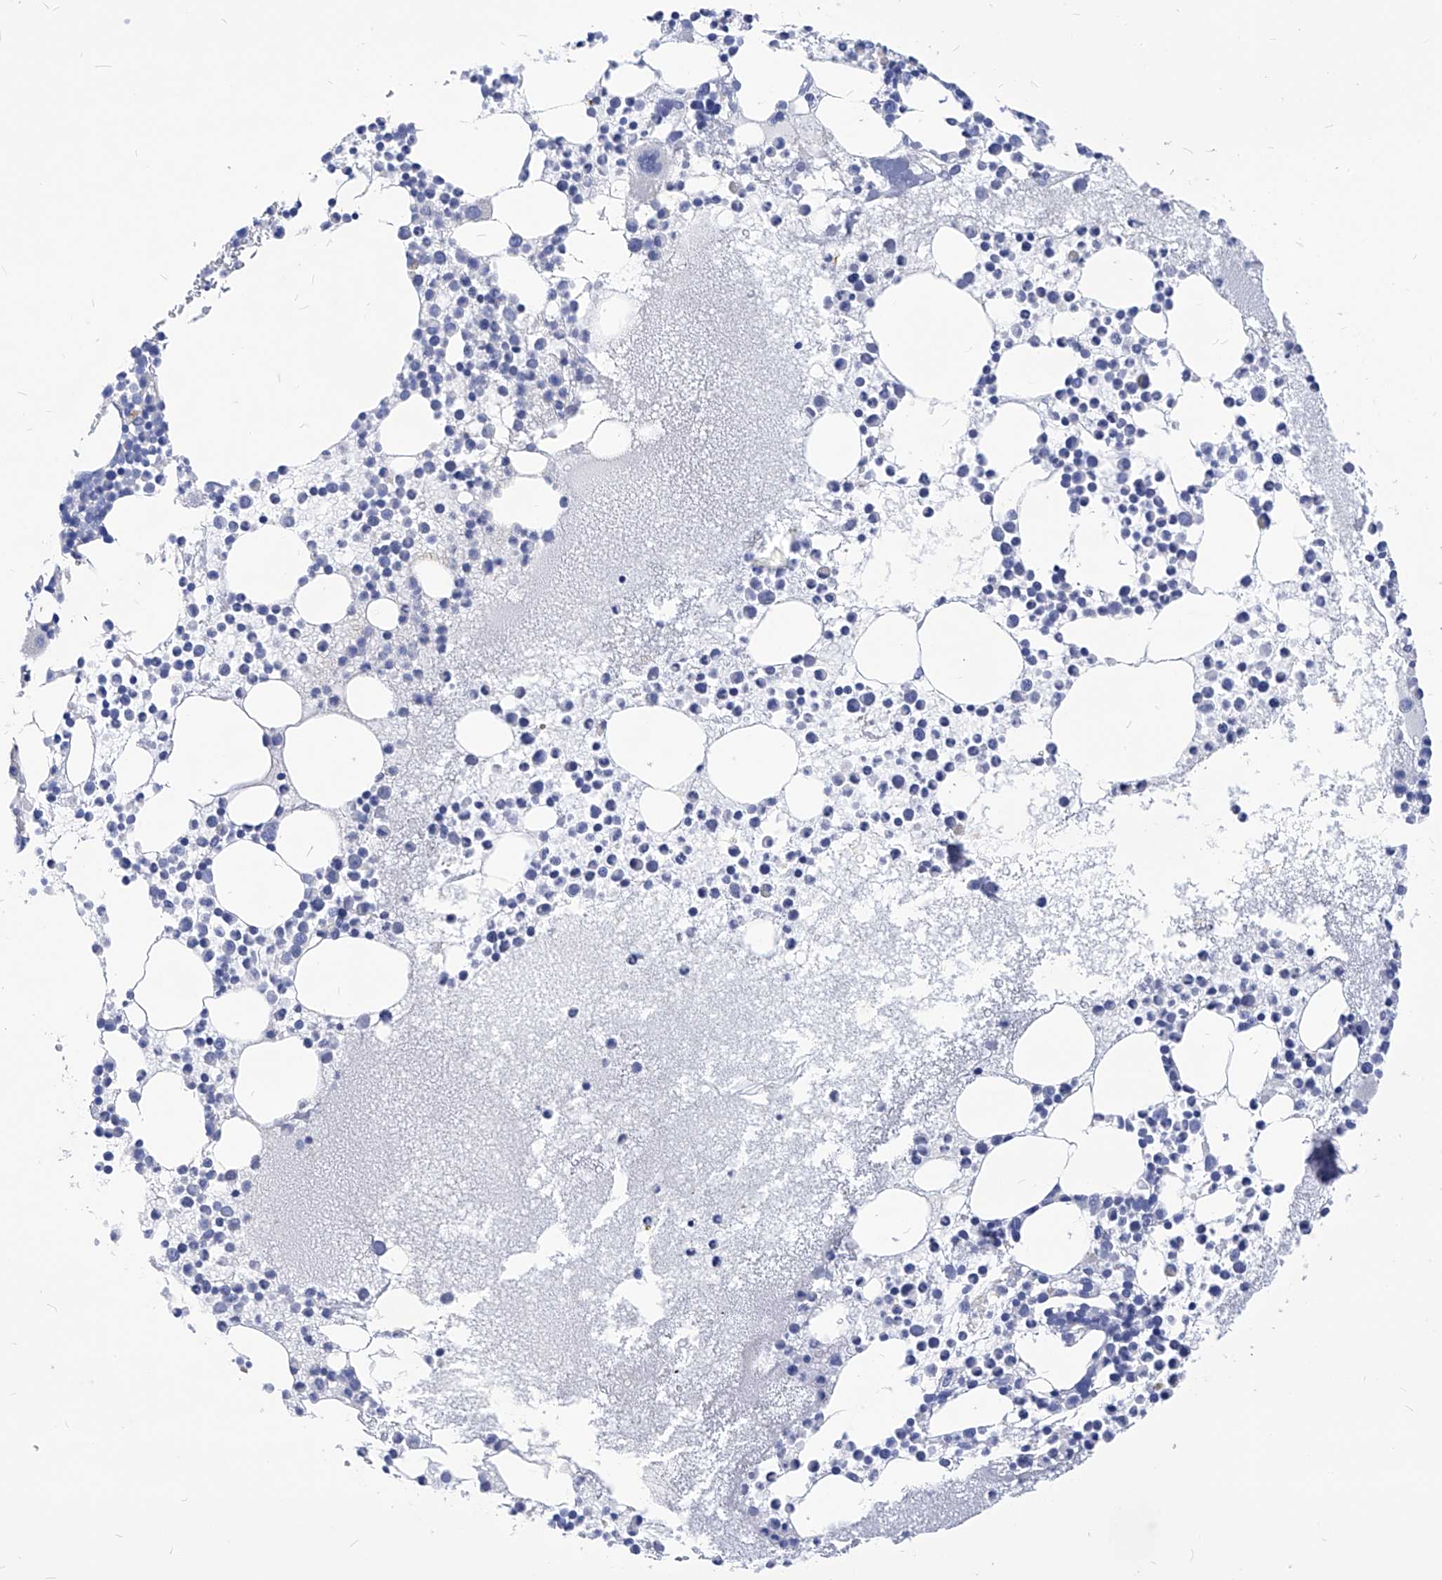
{"staining": {"intensity": "negative", "quantity": "none", "location": "none"}, "tissue": "bone marrow", "cell_type": "Hematopoietic cells", "image_type": "normal", "snomed": [{"axis": "morphology", "description": "Normal tissue, NOS"}, {"axis": "topography", "description": "Bone marrow"}], "caption": "Immunohistochemistry (IHC) micrograph of normal bone marrow: human bone marrow stained with DAB (3,3'-diaminobenzidine) reveals no significant protein expression in hematopoietic cells.", "gene": "XPNPEP1", "patient": {"sex": "female", "age": 78}}